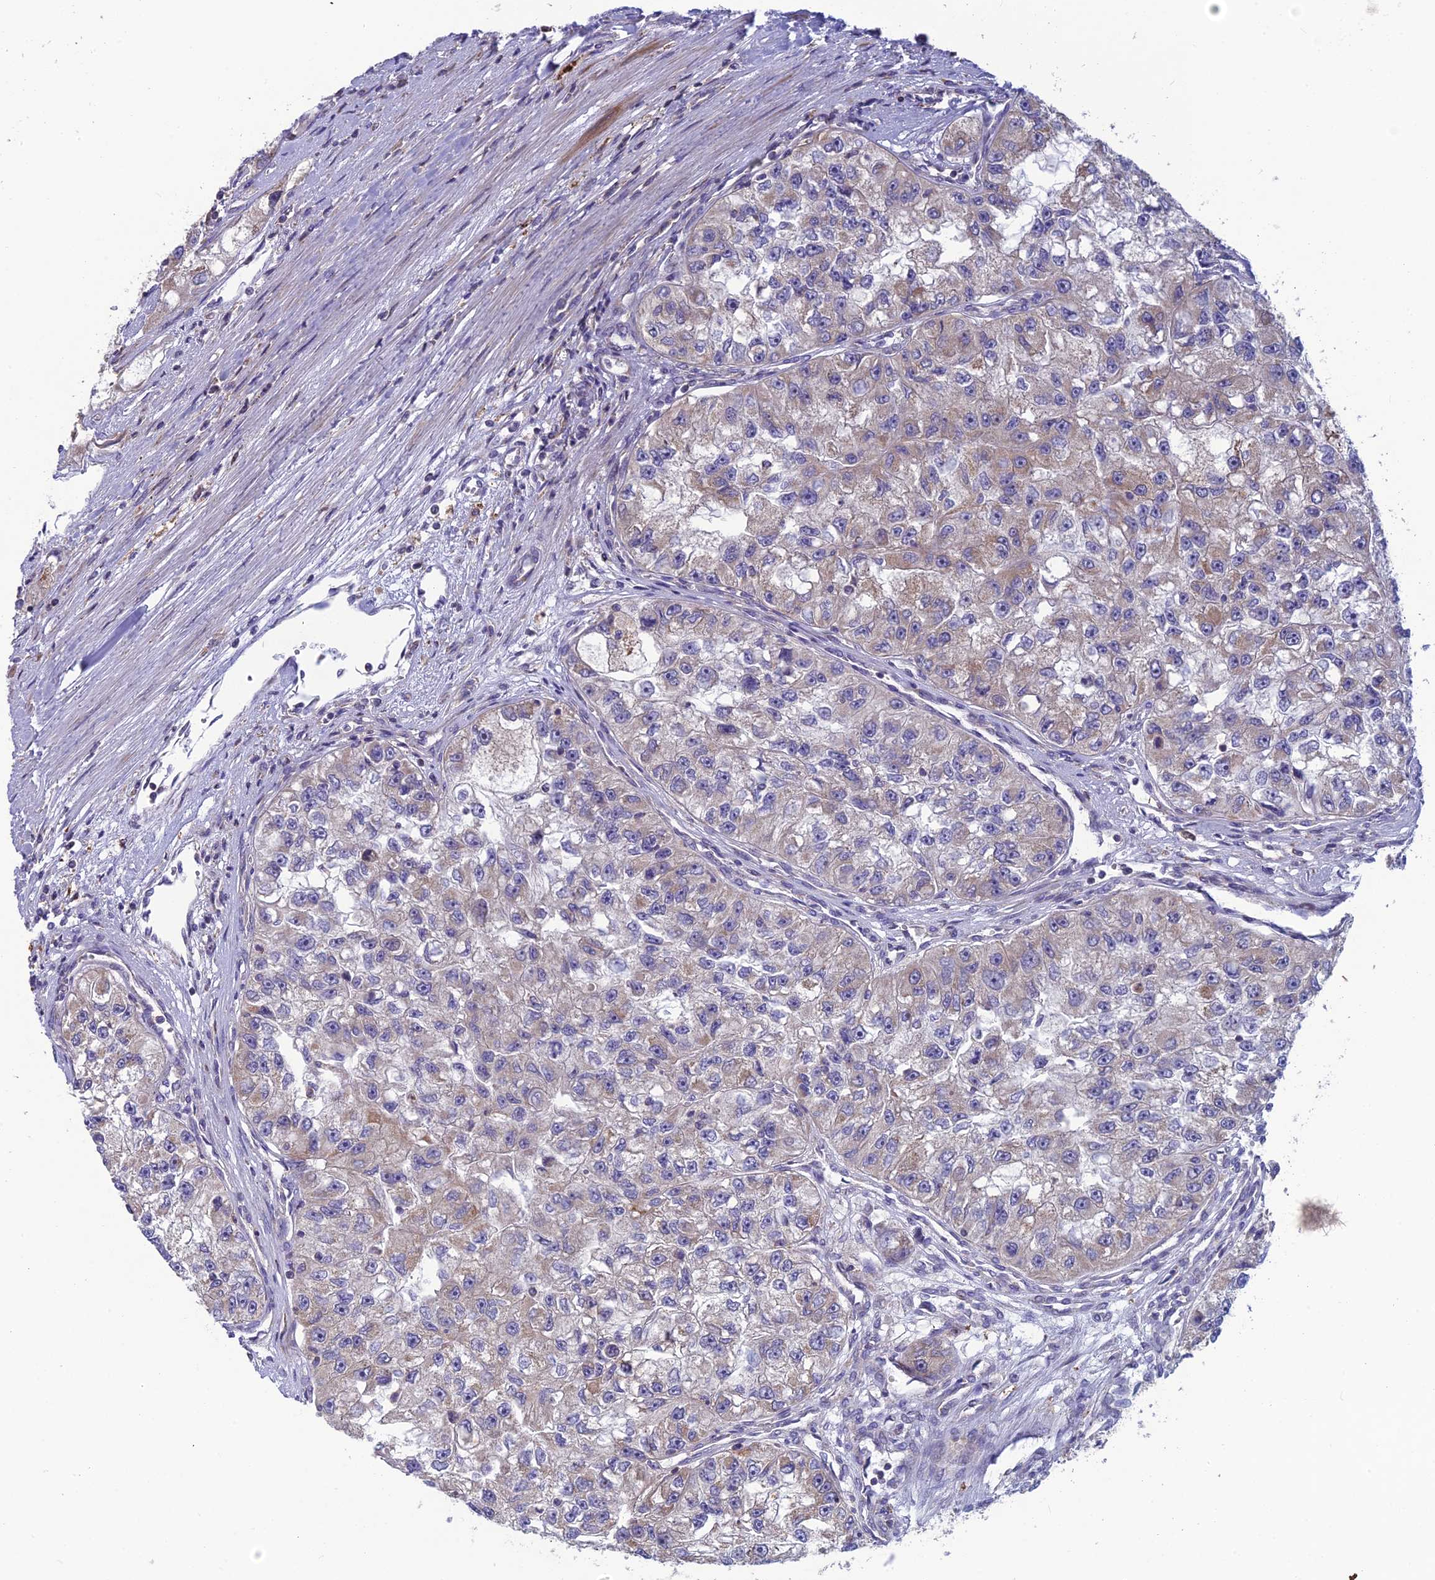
{"staining": {"intensity": "weak", "quantity": "<25%", "location": "cytoplasmic/membranous"}, "tissue": "renal cancer", "cell_type": "Tumor cells", "image_type": "cancer", "snomed": [{"axis": "morphology", "description": "Adenocarcinoma, NOS"}, {"axis": "topography", "description": "Kidney"}], "caption": "The micrograph shows no staining of tumor cells in renal adenocarcinoma.", "gene": "BLTP2", "patient": {"sex": "male", "age": 63}}